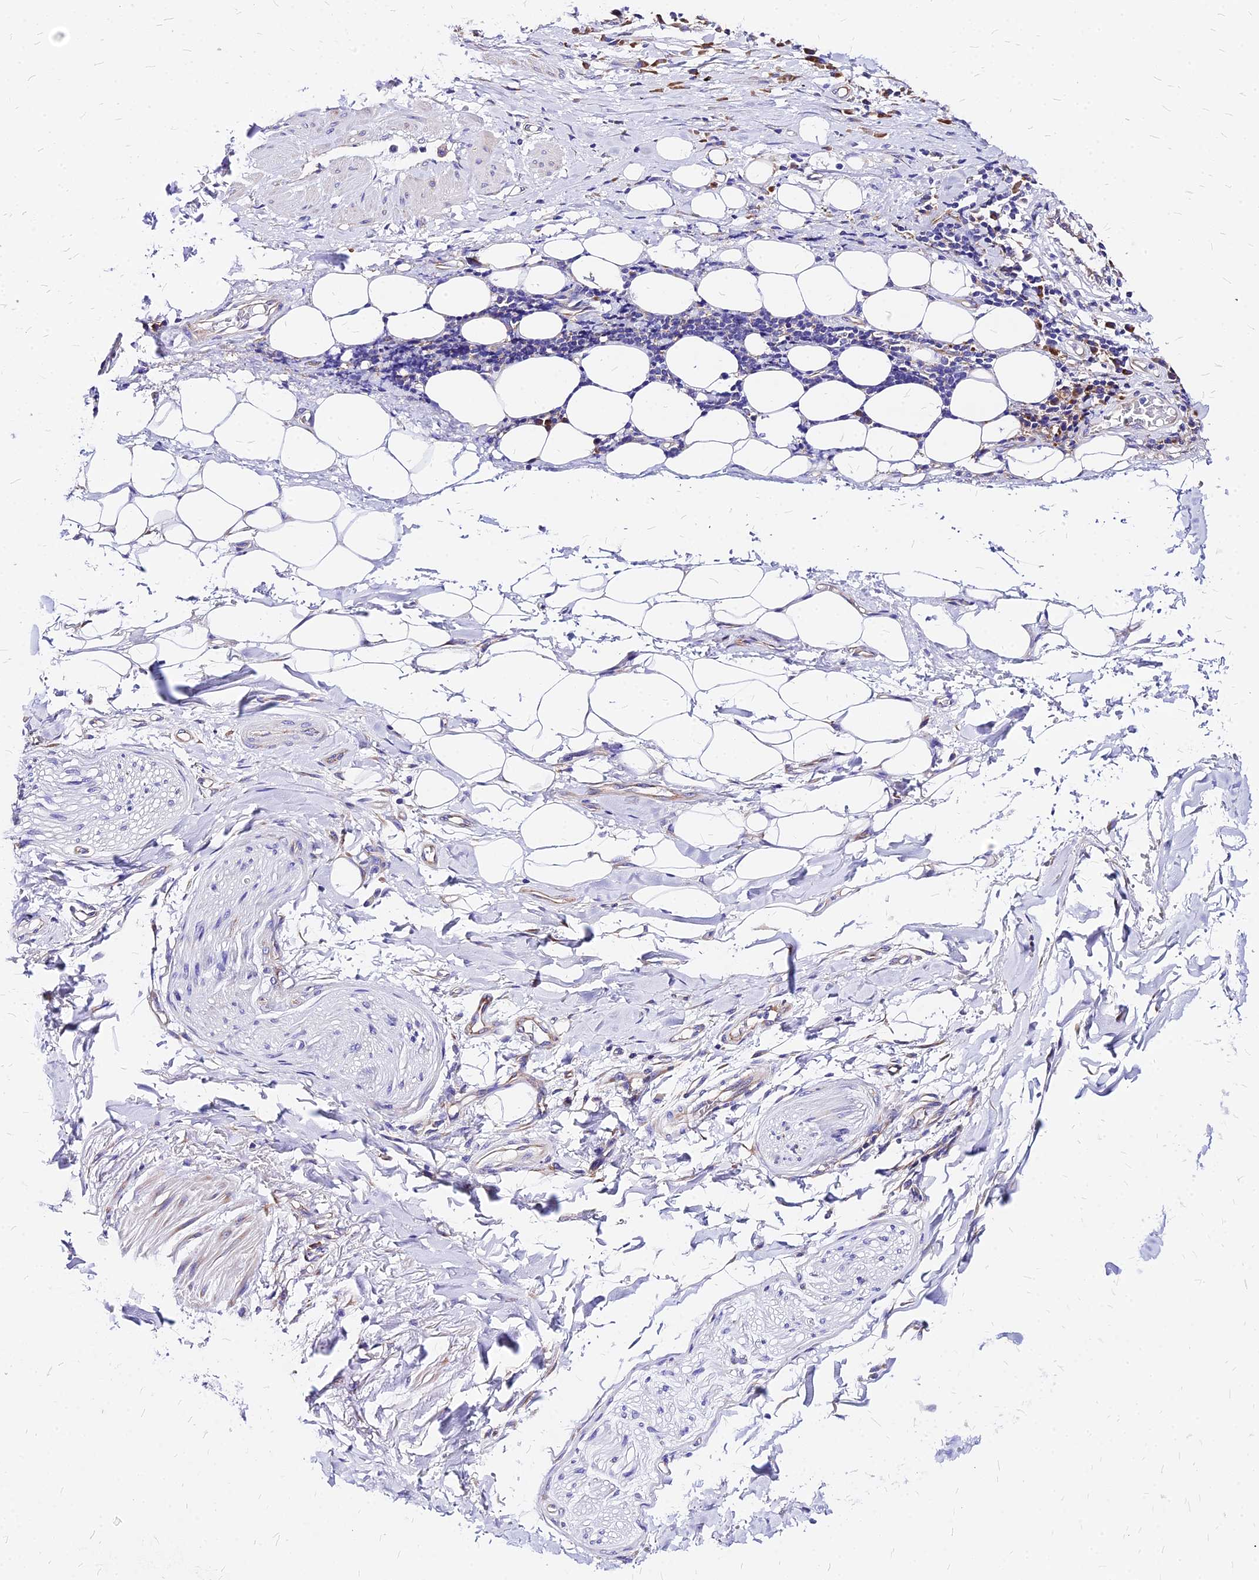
{"staining": {"intensity": "weak", "quantity": "<25%", "location": "cytoplasmic/membranous"}, "tissue": "adipose tissue", "cell_type": "Adipocytes", "image_type": "normal", "snomed": [{"axis": "morphology", "description": "Normal tissue, NOS"}, {"axis": "morphology", "description": "Adenocarcinoma, NOS"}, {"axis": "topography", "description": "Esophagus"}], "caption": "A high-resolution photomicrograph shows immunohistochemistry (IHC) staining of benign adipose tissue, which shows no significant staining in adipocytes.", "gene": "RPL19", "patient": {"sex": "male", "age": 62}}